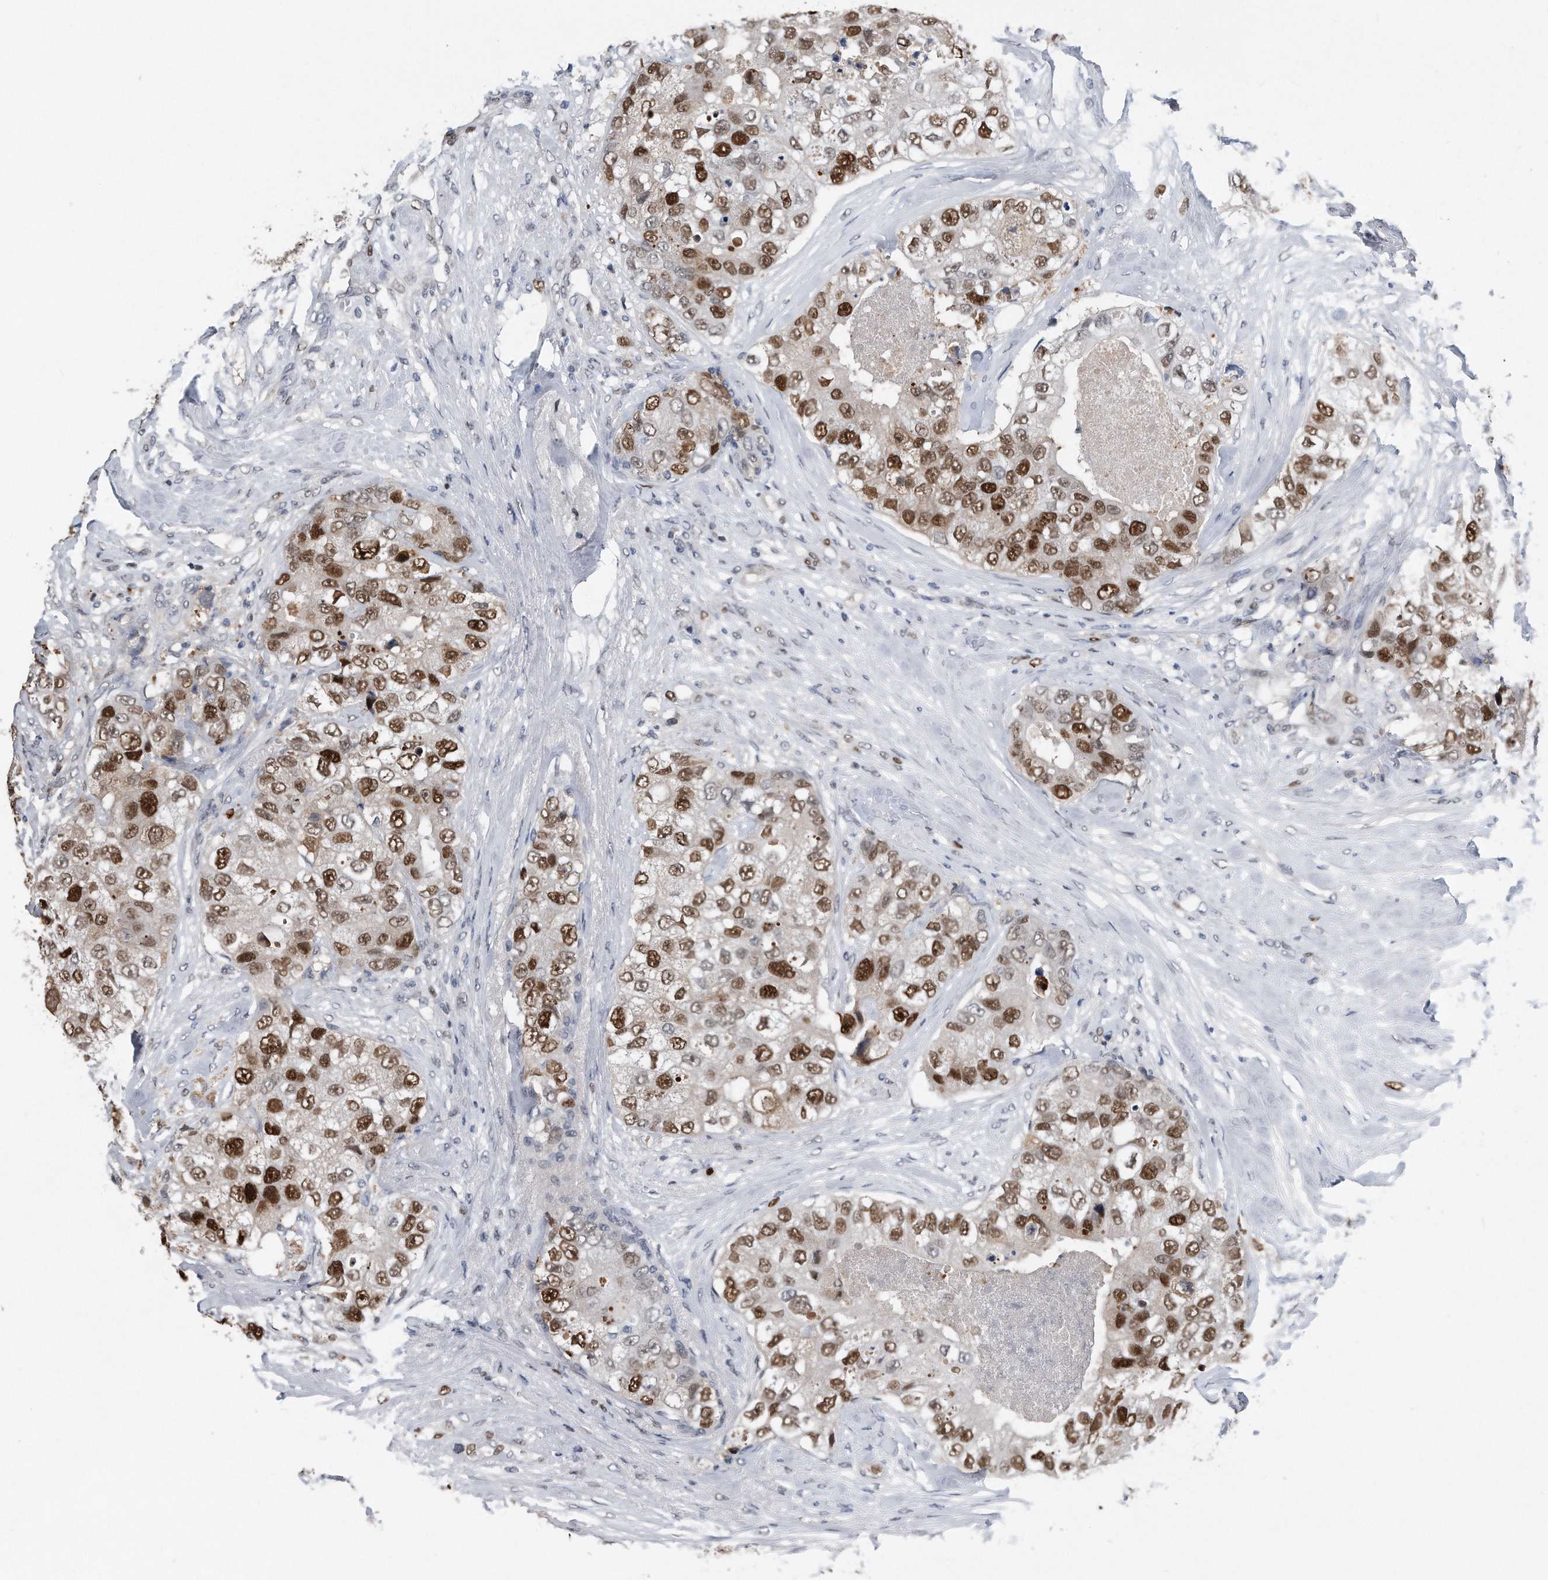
{"staining": {"intensity": "strong", "quantity": ">75%", "location": "nuclear"}, "tissue": "breast cancer", "cell_type": "Tumor cells", "image_type": "cancer", "snomed": [{"axis": "morphology", "description": "Duct carcinoma"}, {"axis": "topography", "description": "Breast"}], "caption": "Human breast cancer (infiltrating ductal carcinoma) stained with a brown dye reveals strong nuclear positive expression in about >75% of tumor cells.", "gene": "PCNA", "patient": {"sex": "female", "age": 62}}